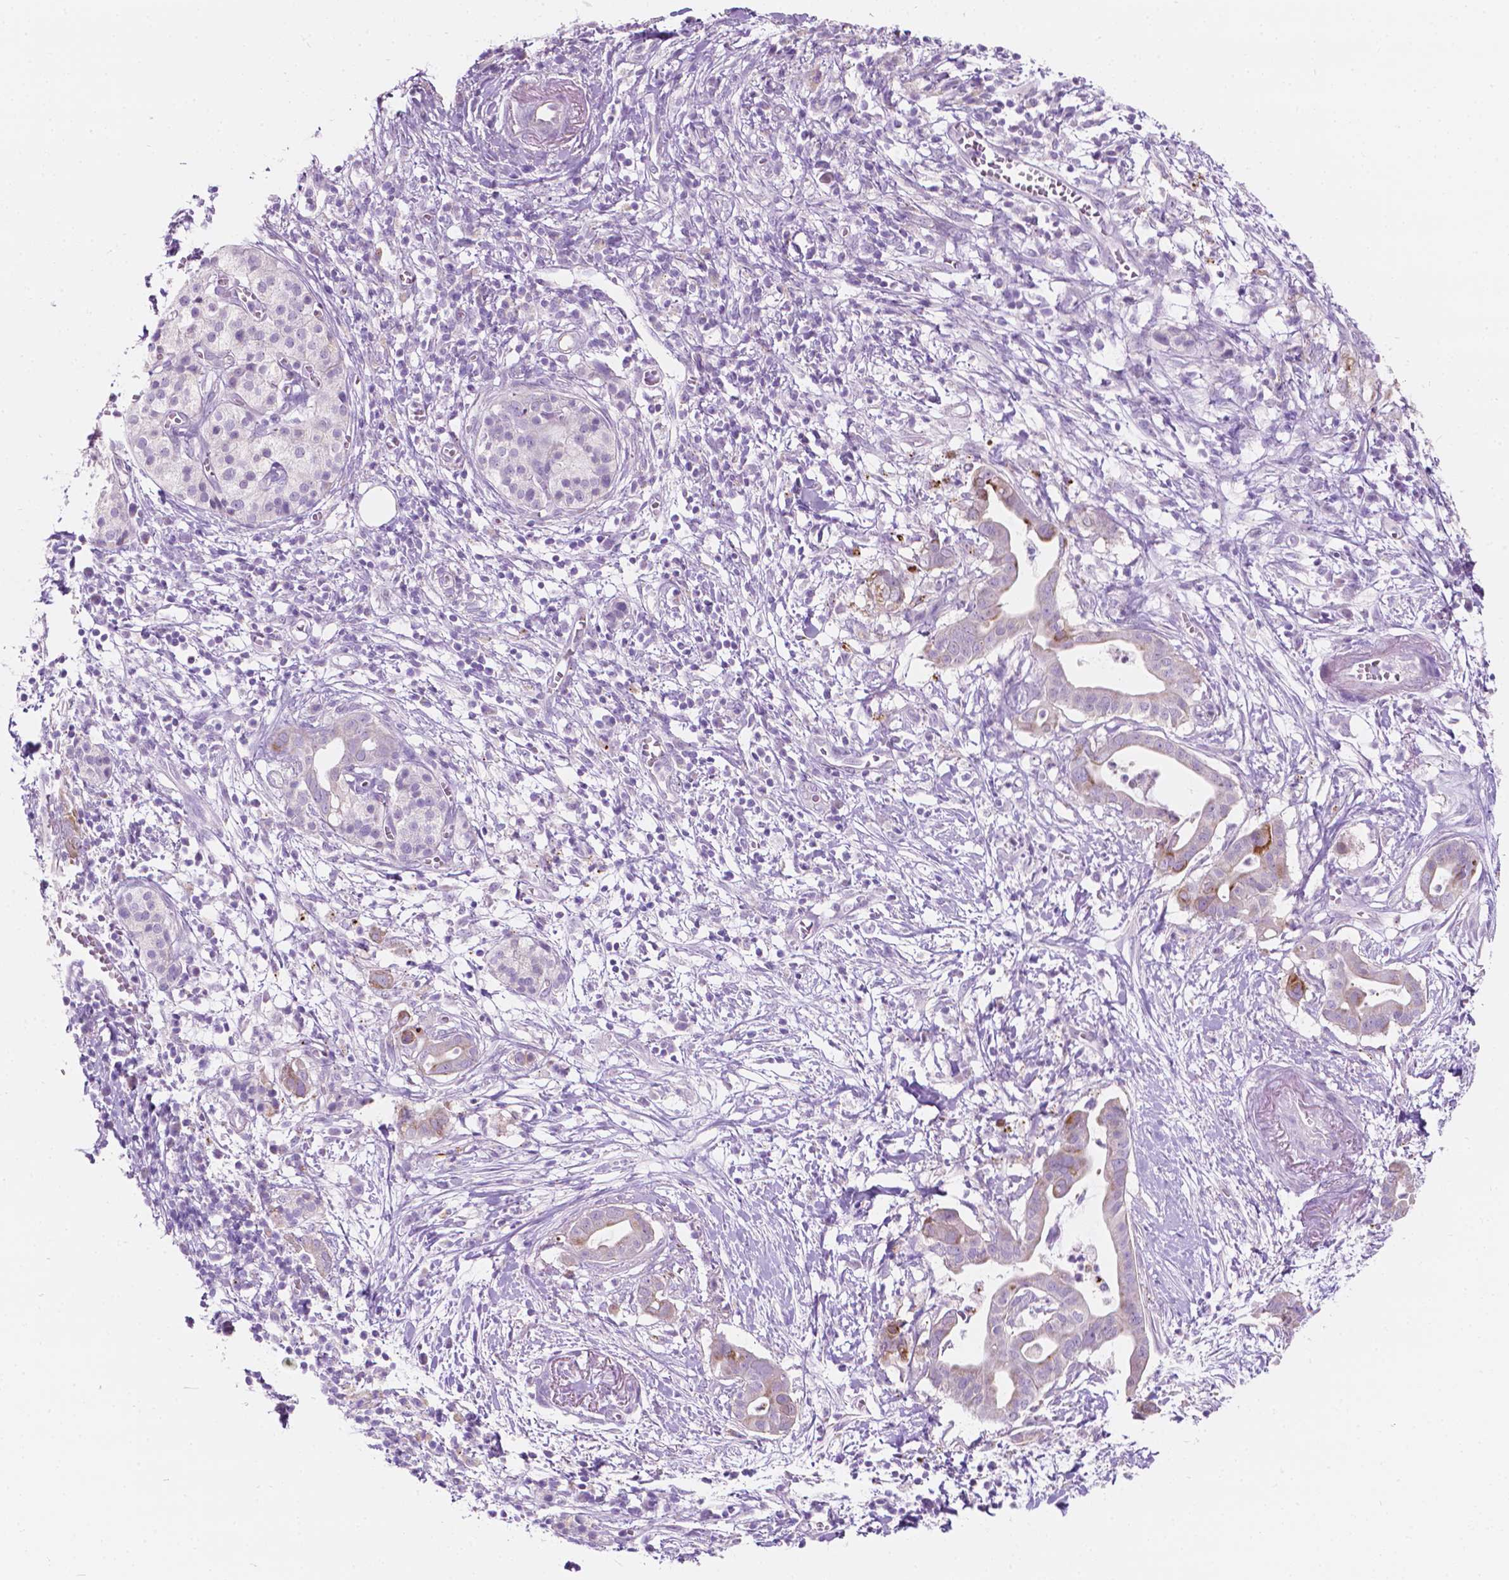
{"staining": {"intensity": "moderate", "quantity": "<25%", "location": "cytoplasmic/membranous"}, "tissue": "pancreatic cancer", "cell_type": "Tumor cells", "image_type": "cancer", "snomed": [{"axis": "morphology", "description": "Adenocarcinoma, NOS"}, {"axis": "topography", "description": "Pancreas"}], "caption": "Immunohistochemical staining of adenocarcinoma (pancreatic) demonstrates low levels of moderate cytoplasmic/membranous positivity in about <25% of tumor cells. The staining was performed using DAB, with brown indicating positive protein expression. Nuclei are stained blue with hematoxylin.", "gene": "NOS1AP", "patient": {"sex": "male", "age": 61}}